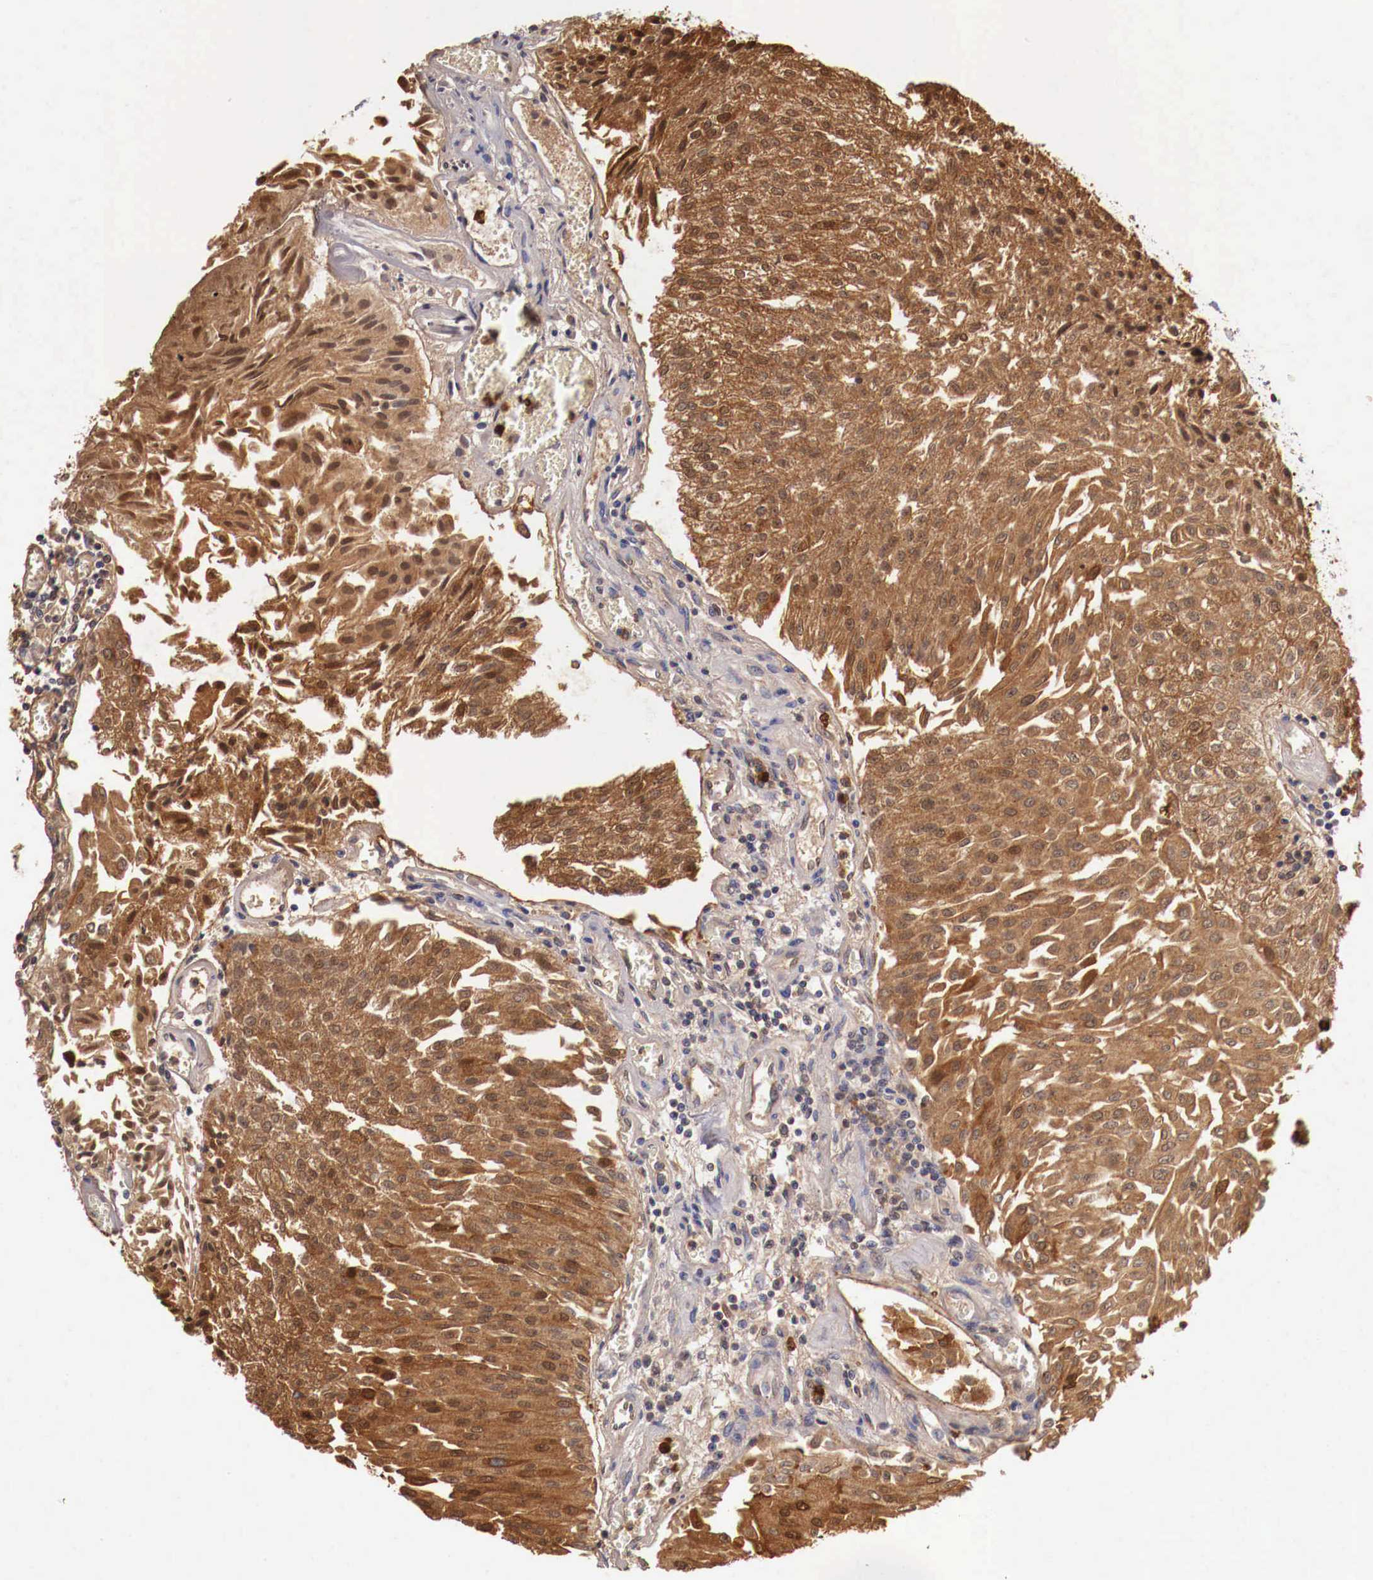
{"staining": {"intensity": "strong", "quantity": ">75%", "location": "cytoplasmic/membranous"}, "tissue": "urothelial cancer", "cell_type": "Tumor cells", "image_type": "cancer", "snomed": [{"axis": "morphology", "description": "Urothelial carcinoma, Low grade"}, {"axis": "topography", "description": "Urinary bladder"}], "caption": "A histopathology image of human low-grade urothelial carcinoma stained for a protein reveals strong cytoplasmic/membranous brown staining in tumor cells.", "gene": "PITPNA", "patient": {"sex": "male", "age": 86}}